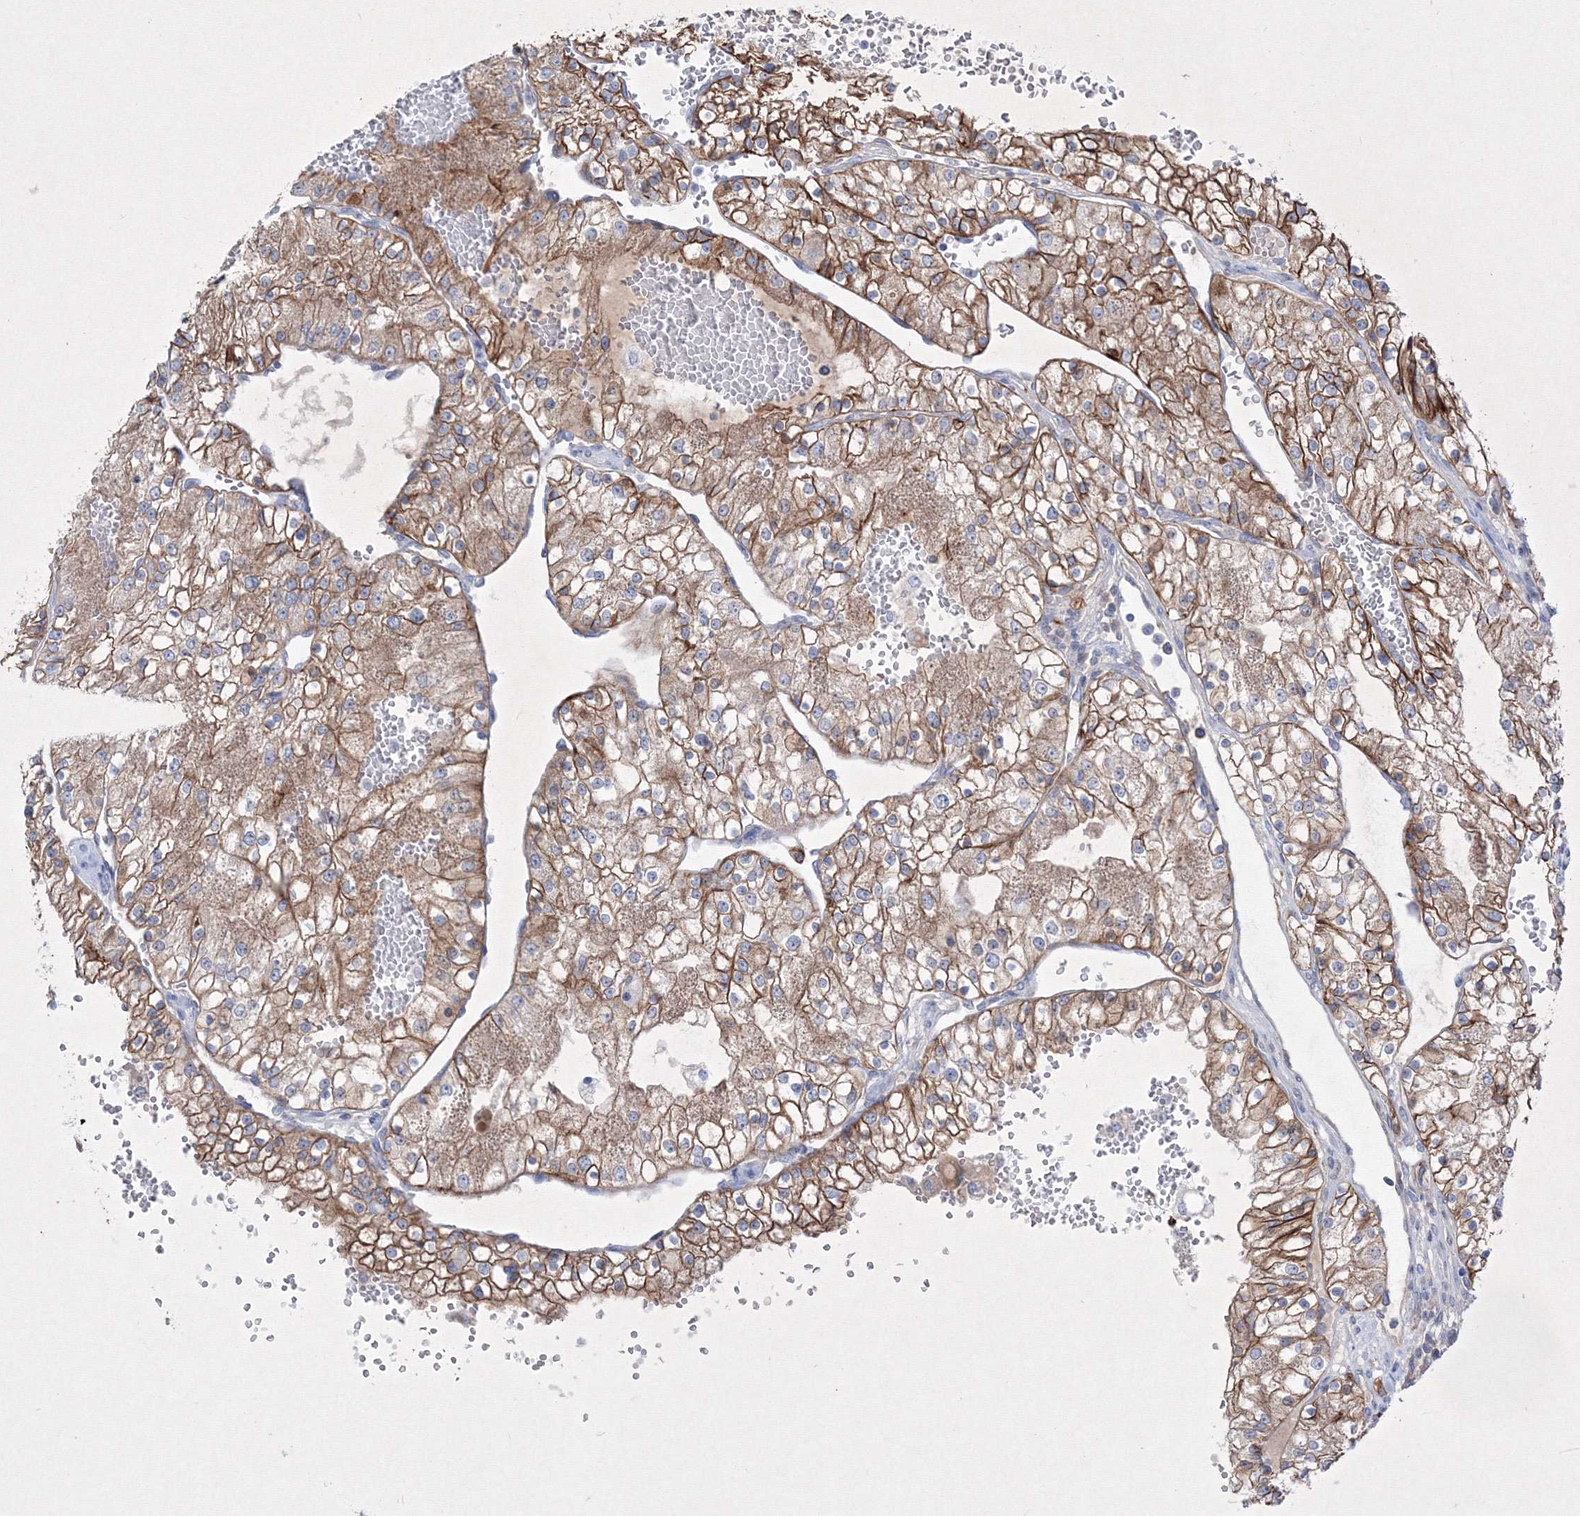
{"staining": {"intensity": "moderate", "quantity": ">75%", "location": "cytoplasmic/membranous"}, "tissue": "renal cancer", "cell_type": "Tumor cells", "image_type": "cancer", "snomed": [{"axis": "morphology", "description": "Normal tissue, NOS"}, {"axis": "morphology", "description": "Adenocarcinoma, NOS"}, {"axis": "topography", "description": "Kidney"}], "caption": "Human renal cancer (adenocarcinoma) stained with a brown dye exhibits moderate cytoplasmic/membranous positive expression in approximately >75% of tumor cells.", "gene": "TMEM139", "patient": {"sex": "male", "age": 68}}